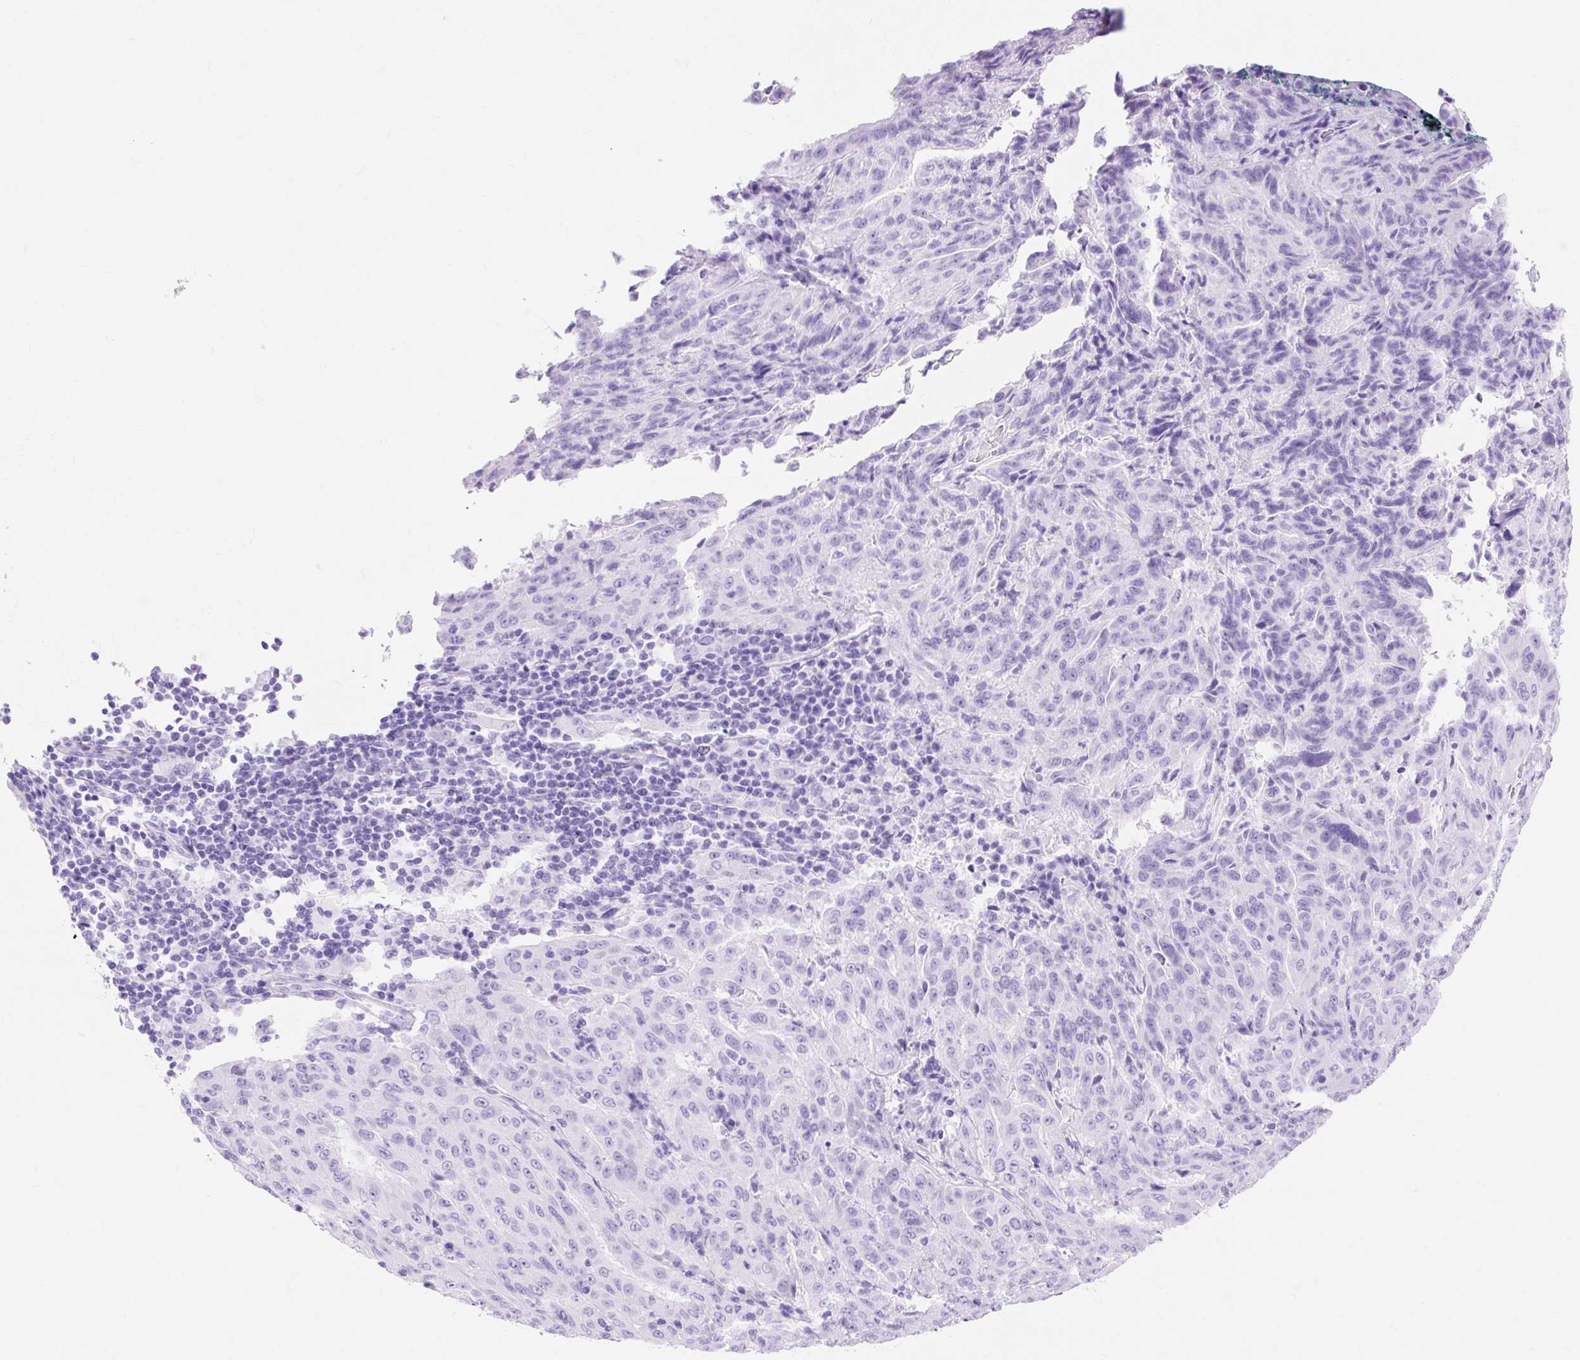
{"staining": {"intensity": "negative", "quantity": "none", "location": "none"}, "tissue": "pancreatic cancer", "cell_type": "Tumor cells", "image_type": "cancer", "snomed": [{"axis": "morphology", "description": "Adenocarcinoma, NOS"}, {"axis": "topography", "description": "Pancreas"}], "caption": "Histopathology image shows no significant protein positivity in tumor cells of adenocarcinoma (pancreatic).", "gene": "MBP", "patient": {"sex": "male", "age": 63}}